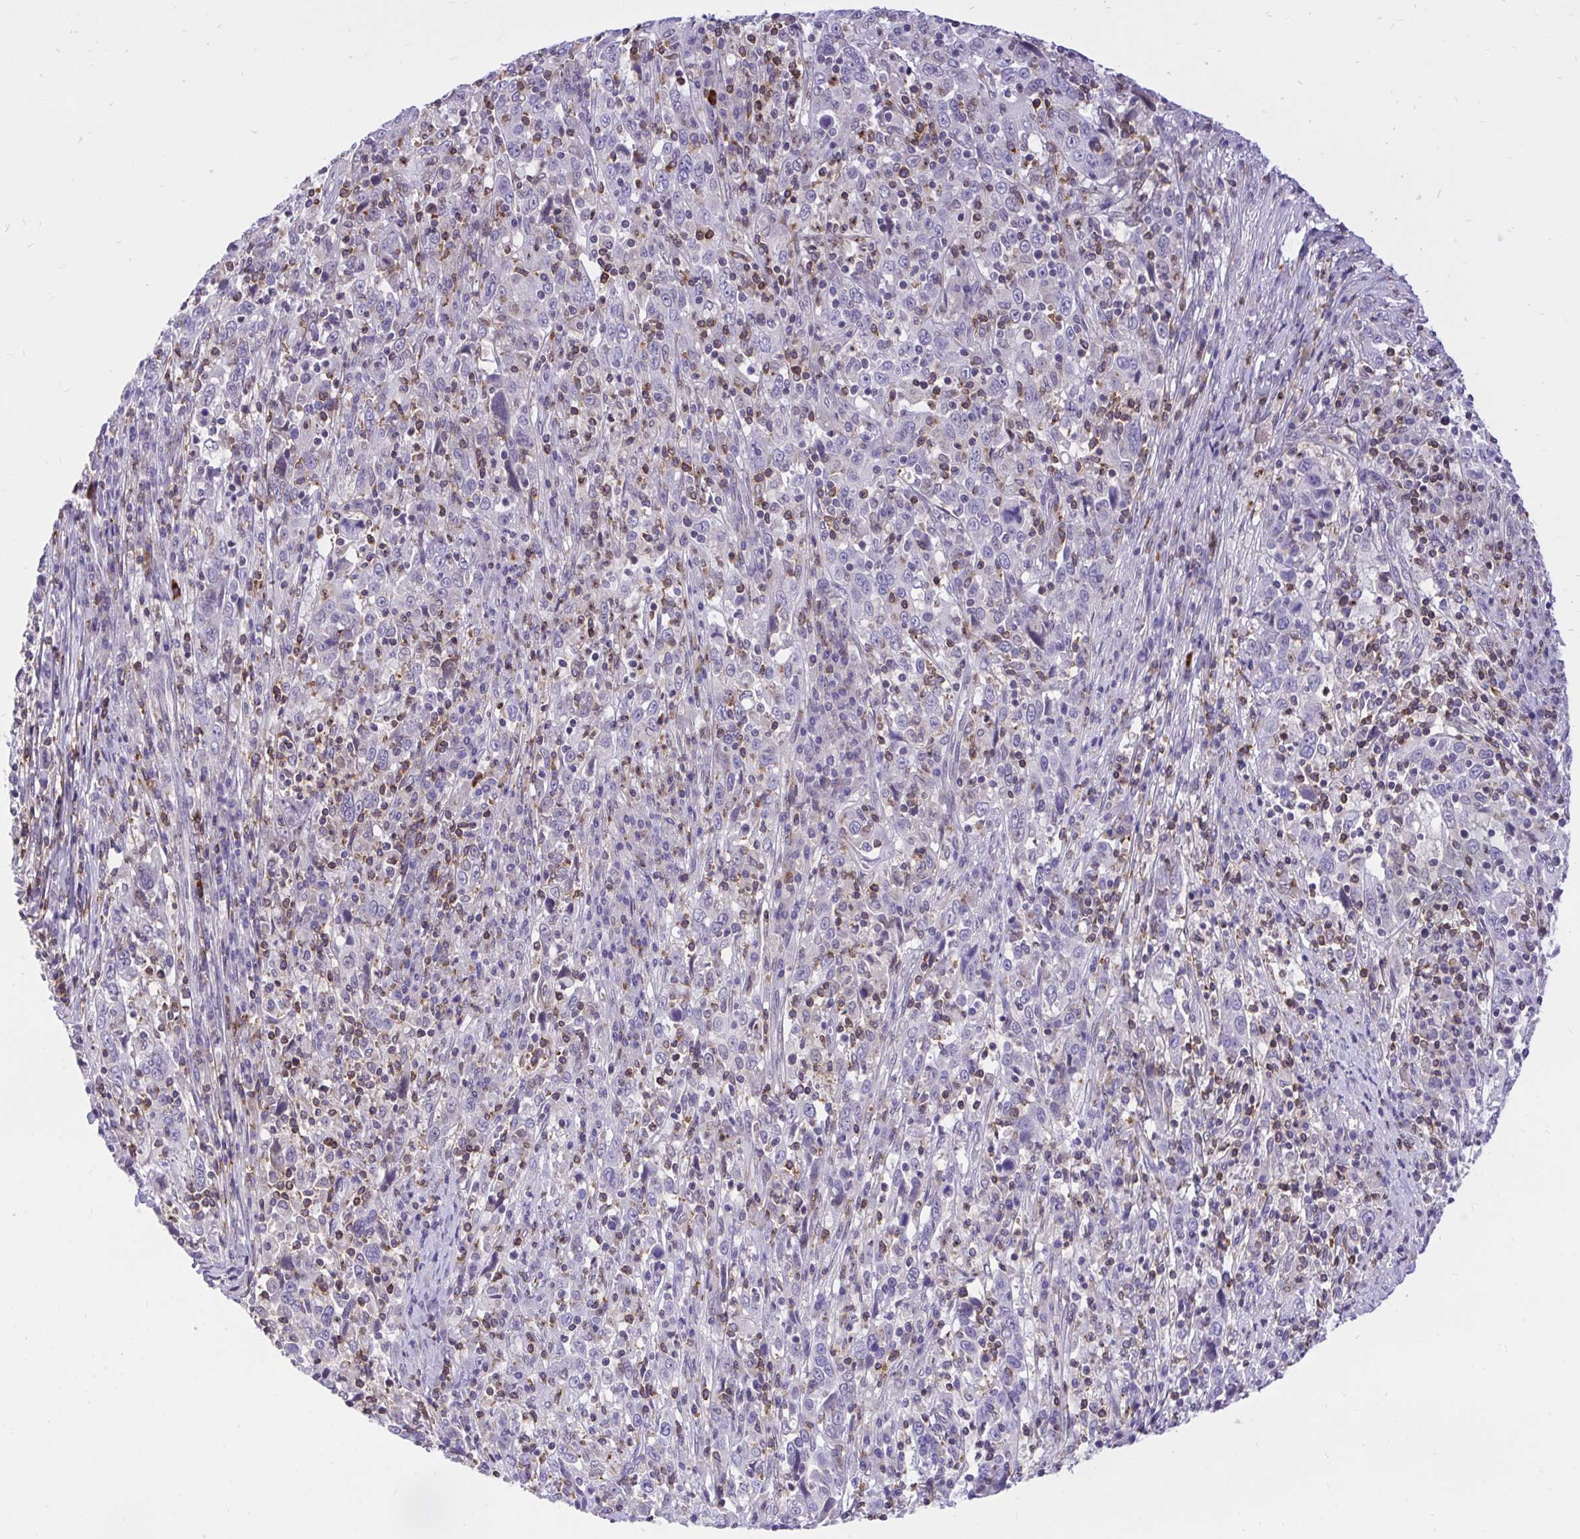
{"staining": {"intensity": "negative", "quantity": "none", "location": "none"}, "tissue": "cervical cancer", "cell_type": "Tumor cells", "image_type": "cancer", "snomed": [{"axis": "morphology", "description": "Squamous cell carcinoma, NOS"}, {"axis": "topography", "description": "Cervix"}], "caption": "This is a photomicrograph of immunohistochemistry staining of cervical cancer, which shows no staining in tumor cells.", "gene": "CXCL8", "patient": {"sex": "female", "age": 46}}